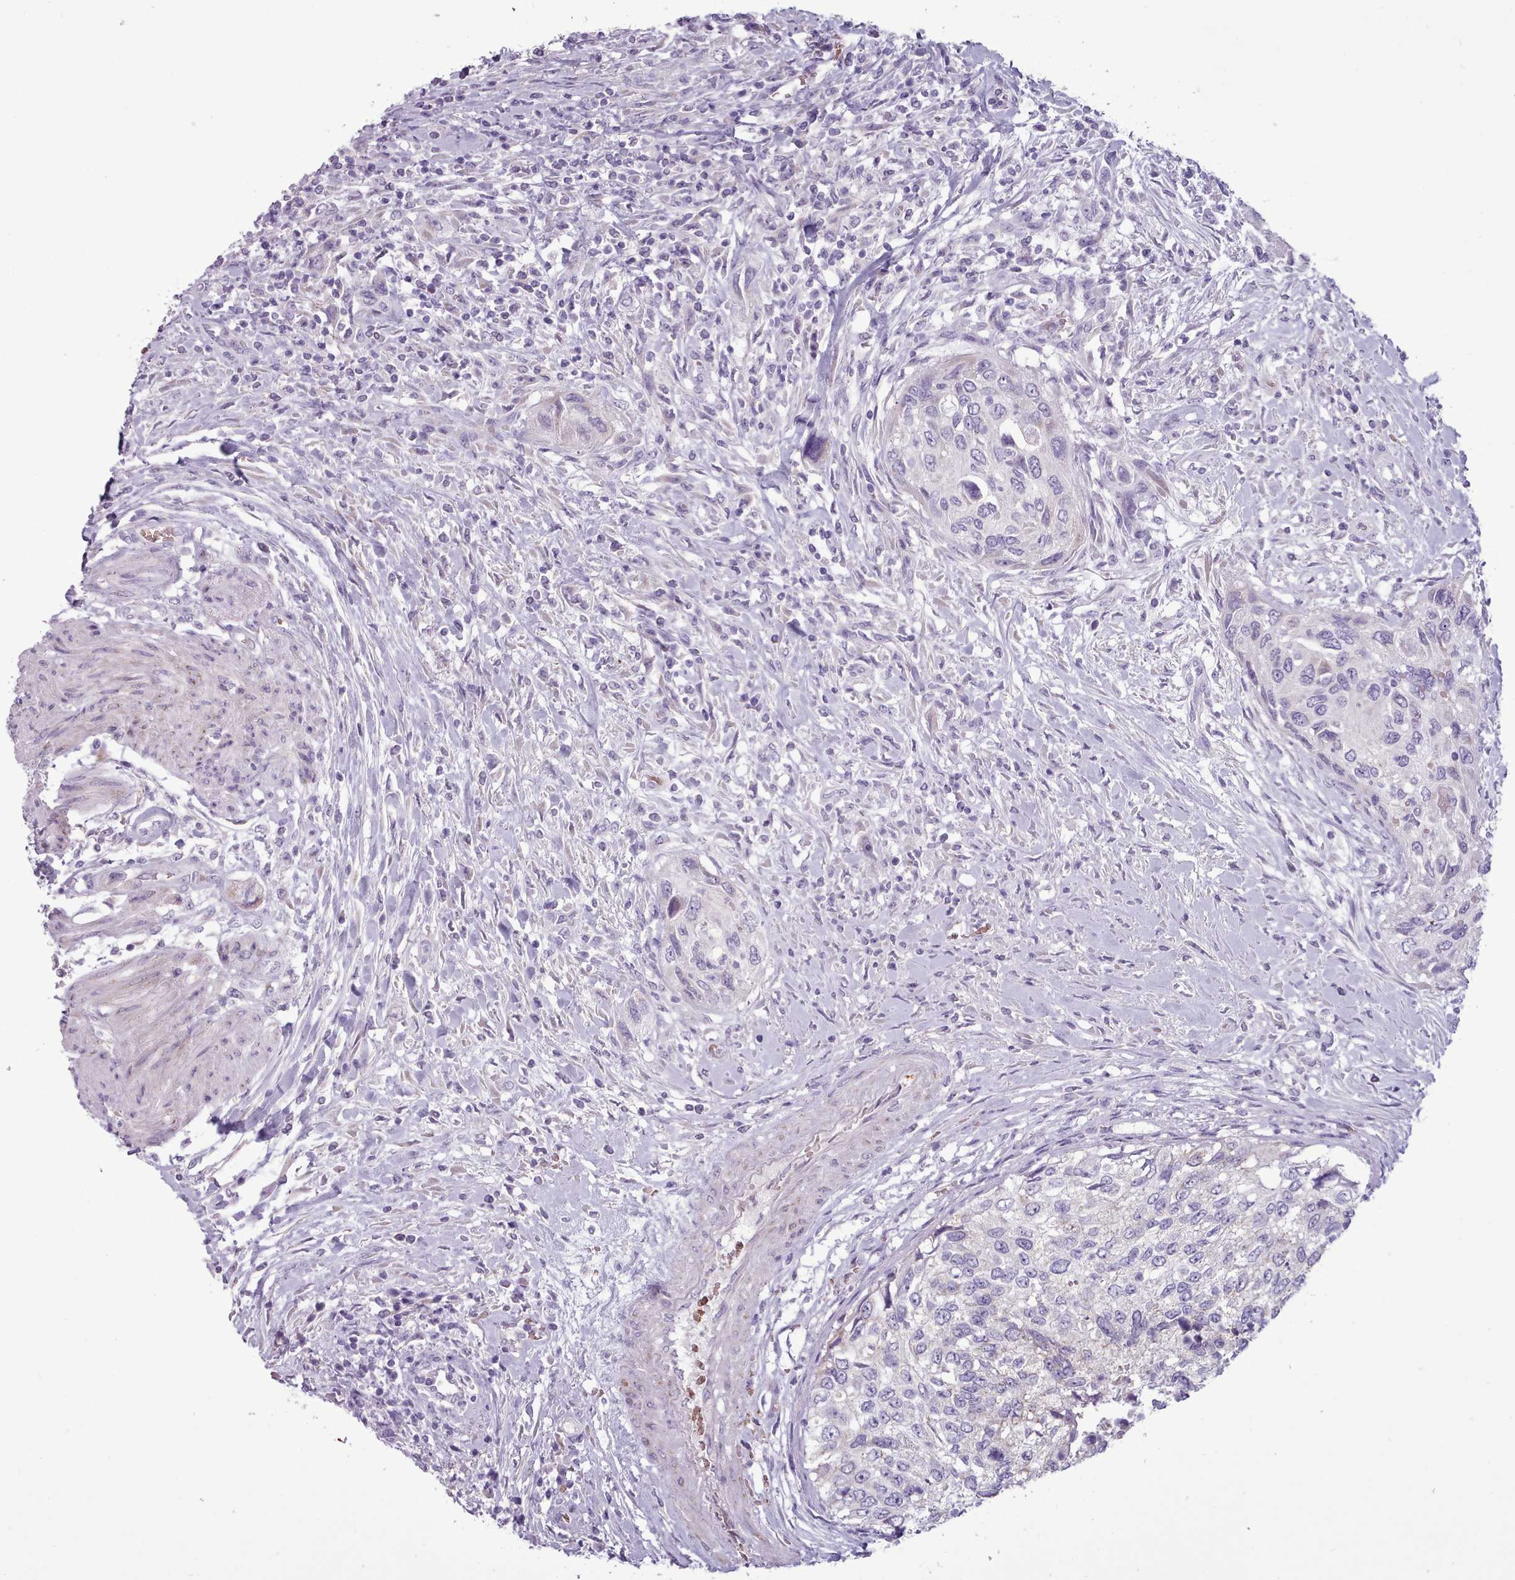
{"staining": {"intensity": "negative", "quantity": "none", "location": "none"}, "tissue": "urothelial cancer", "cell_type": "Tumor cells", "image_type": "cancer", "snomed": [{"axis": "morphology", "description": "Urothelial carcinoma, High grade"}, {"axis": "topography", "description": "Urinary bladder"}], "caption": "Tumor cells show no significant protein expression in urothelial cancer.", "gene": "AK4", "patient": {"sex": "female", "age": 60}}